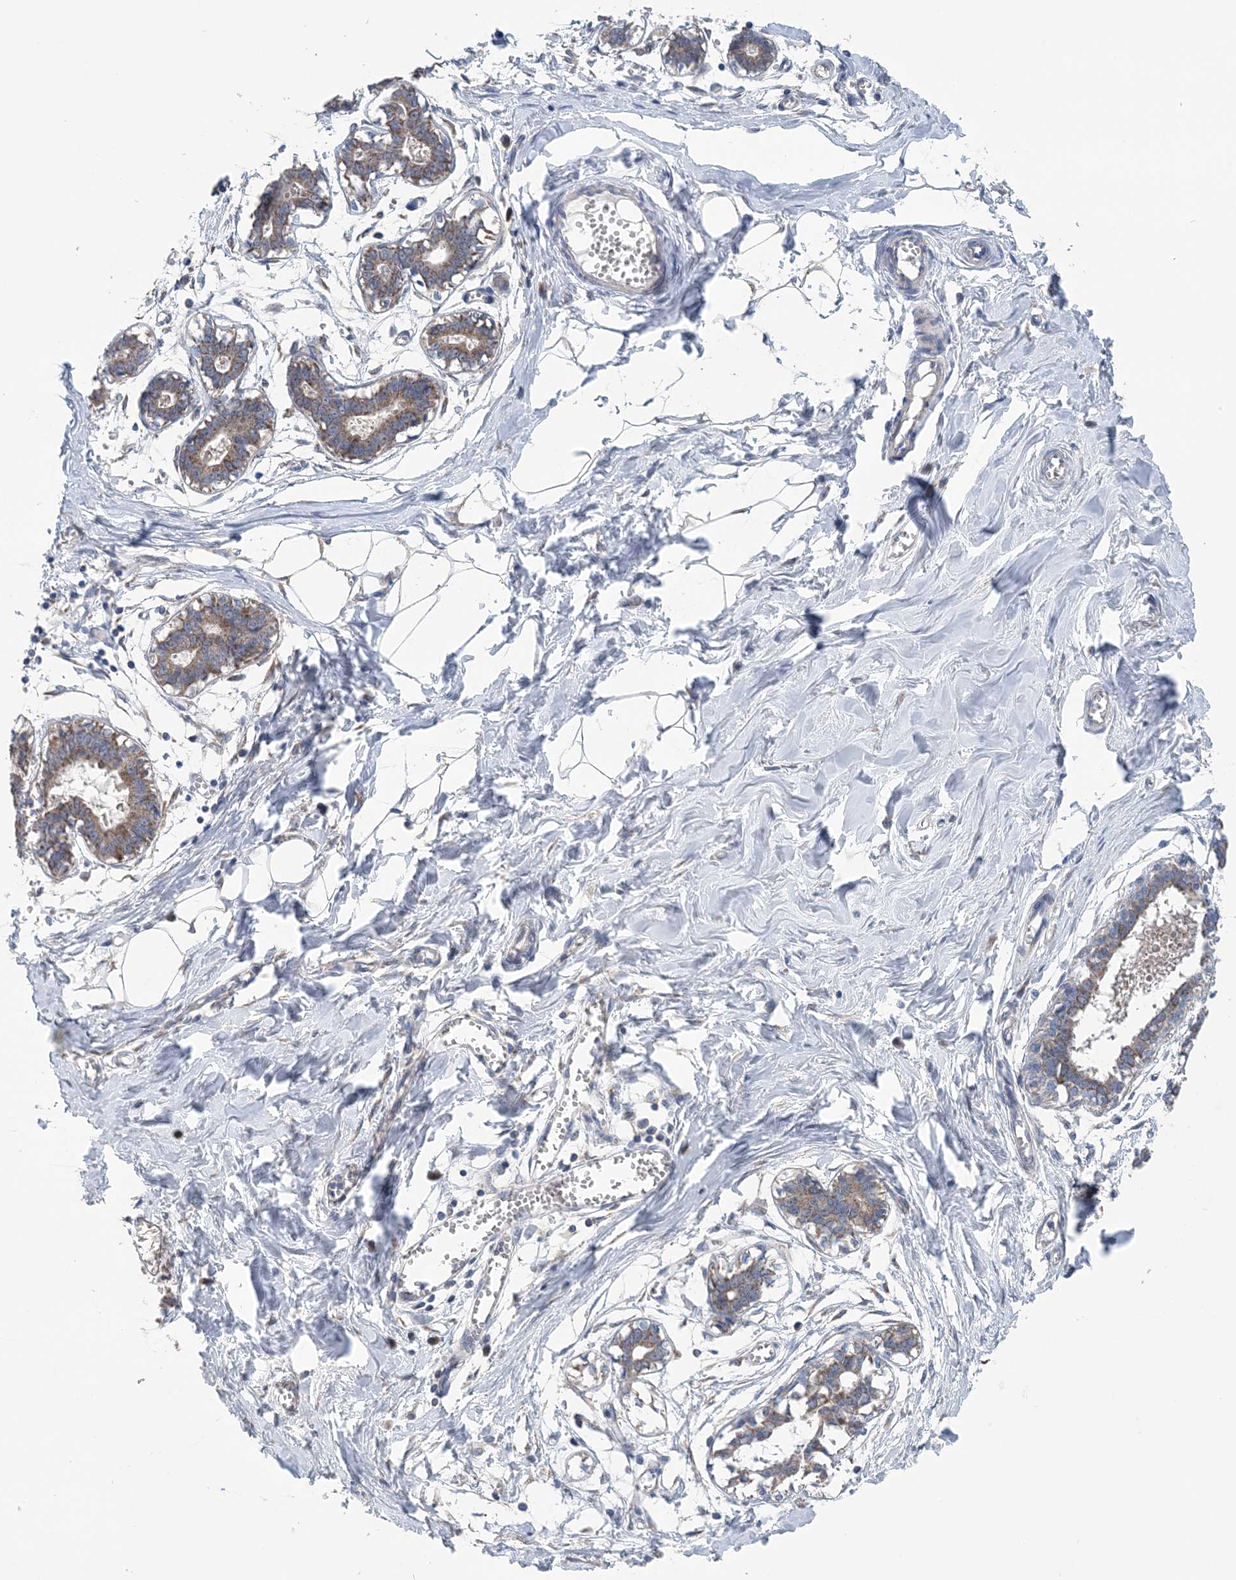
{"staining": {"intensity": "negative", "quantity": "none", "location": "none"}, "tissue": "breast", "cell_type": "Adipocytes", "image_type": "normal", "snomed": [{"axis": "morphology", "description": "Normal tissue, NOS"}, {"axis": "topography", "description": "Breast"}], "caption": "Human breast stained for a protein using immunohistochemistry (IHC) reveals no staining in adipocytes.", "gene": "COPE", "patient": {"sex": "female", "age": 27}}